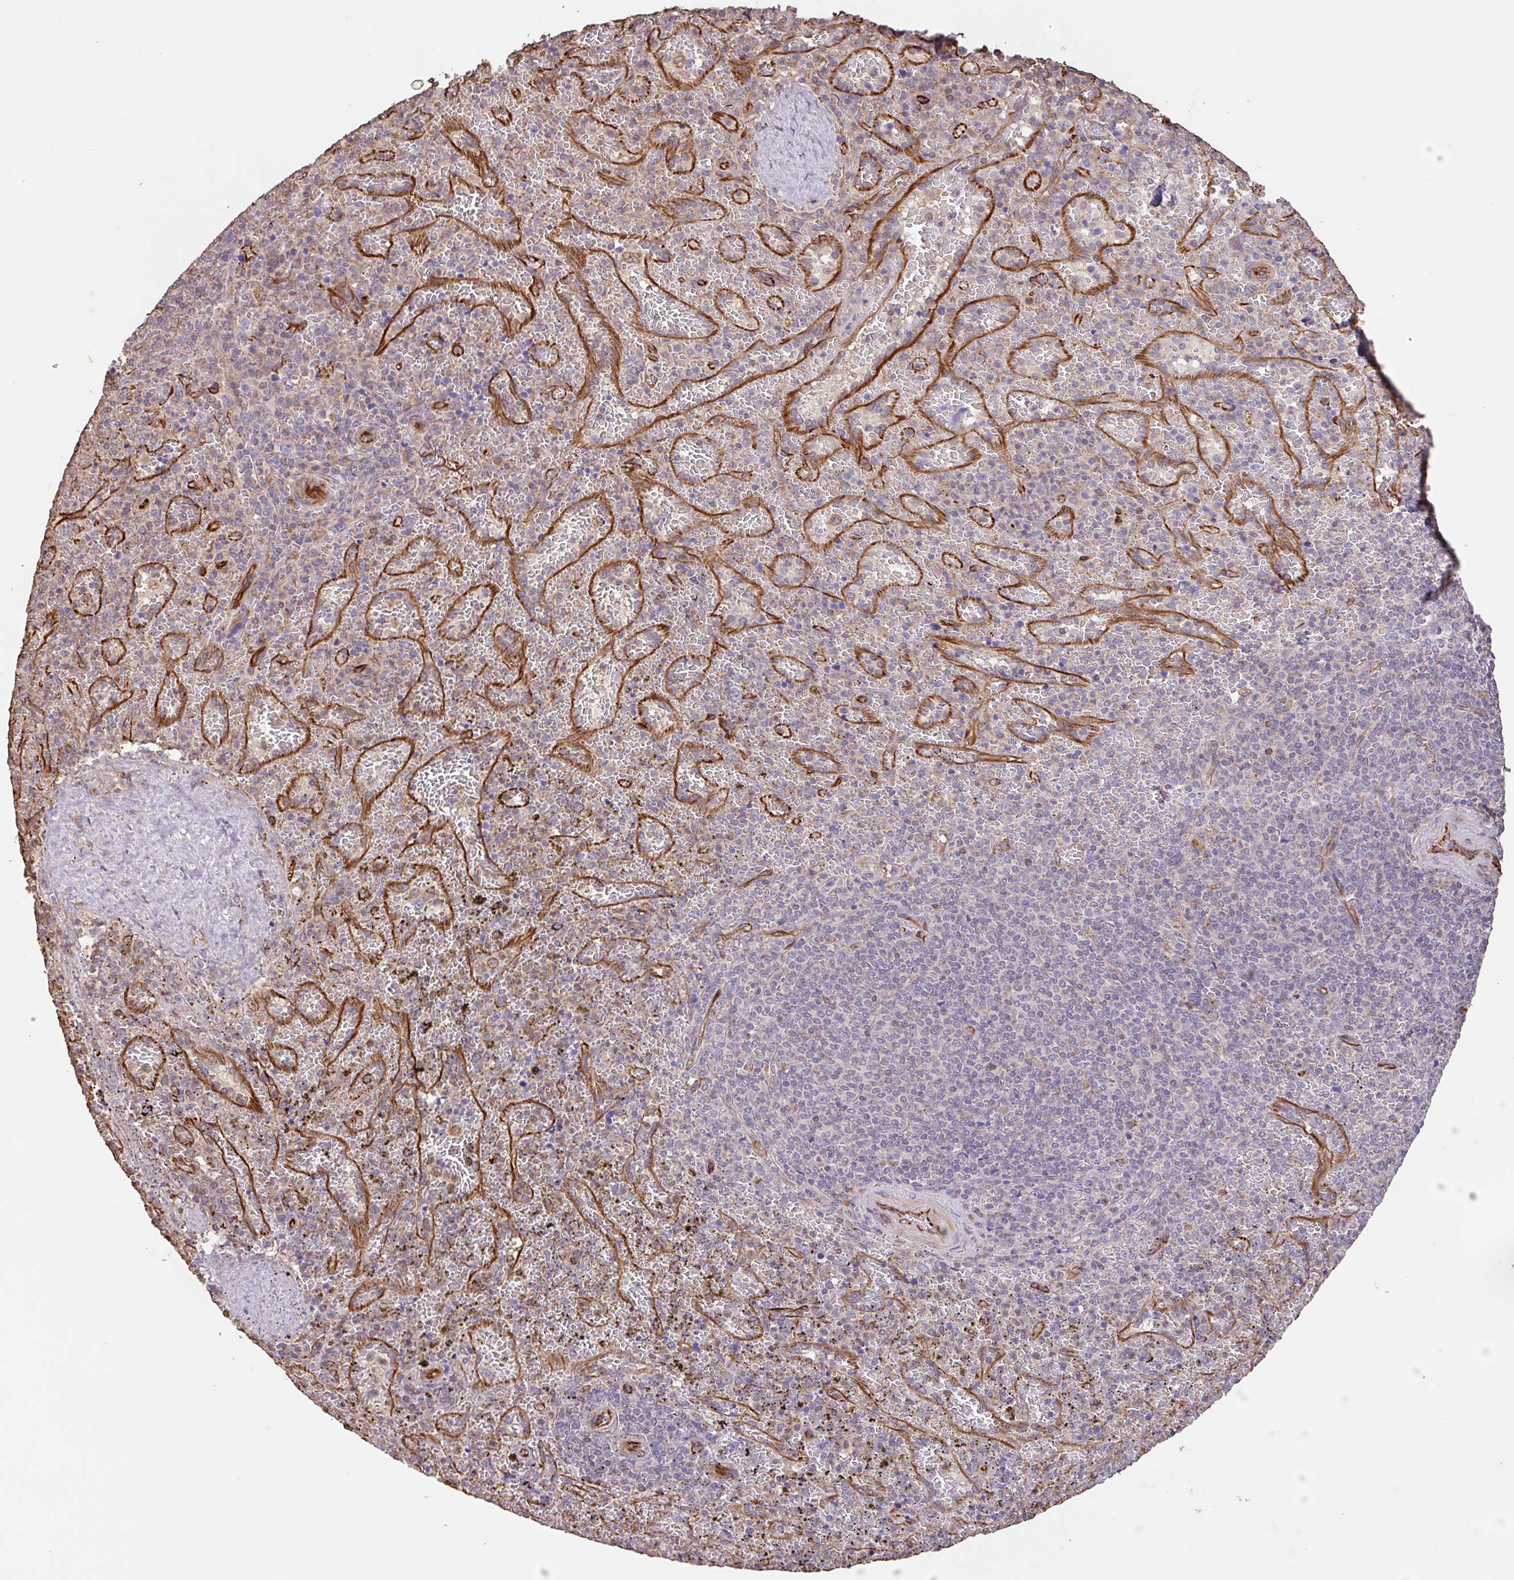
{"staining": {"intensity": "negative", "quantity": "none", "location": "none"}, "tissue": "spleen", "cell_type": "Cells in red pulp", "image_type": "normal", "snomed": [{"axis": "morphology", "description": "Normal tissue, NOS"}, {"axis": "topography", "description": "Spleen"}], "caption": "Immunohistochemistry (IHC) histopathology image of benign spleen: spleen stained with DAB (3,3'-diaminobenzidine) displays no significant protein expression in cells in red pulp.", "gene": "ZNF790", "patient": {"sex": "female", "age": 50}}